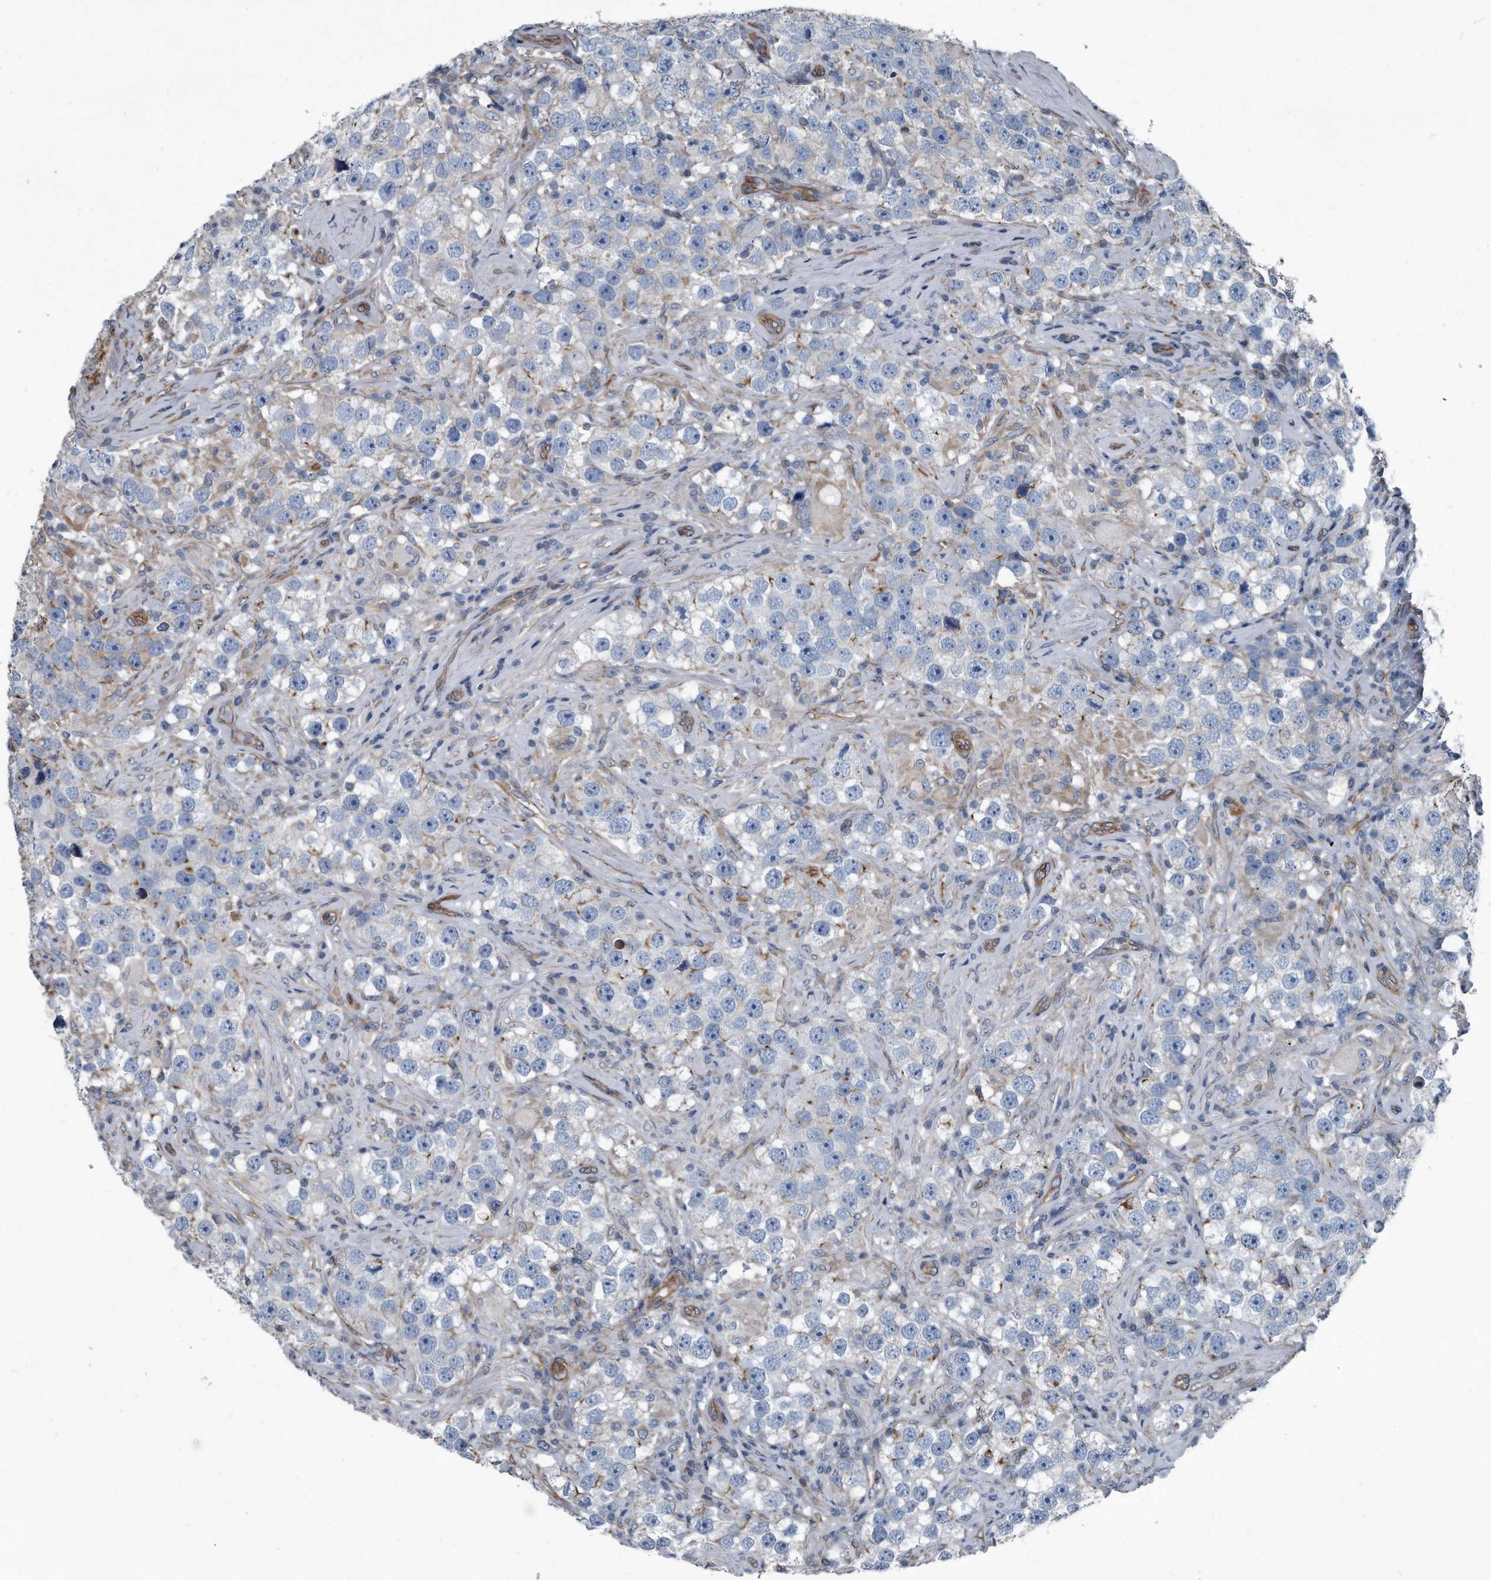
{"staining": {"intensity": "negative", "quantity": "none", "location": "none"}, "tissue": "testis cancer", "cell_type": "Tumor cells", "image_type": "cancer", "snomed": [{"axis": "morphology", "description": "Seminoma, NOS"}, {"axis": "topography", "description": "Testis"}], "caption": "IHC of testis seminoma demonstrates no staining in tumor cells. The staining was performed using DAB to visualize the protein expression in brown, while the nuclei were stained in blue with hematoxylin (Magnification: 20x).", "gene": "PLEC", "patient": {"sex": "male", "age": 49}}